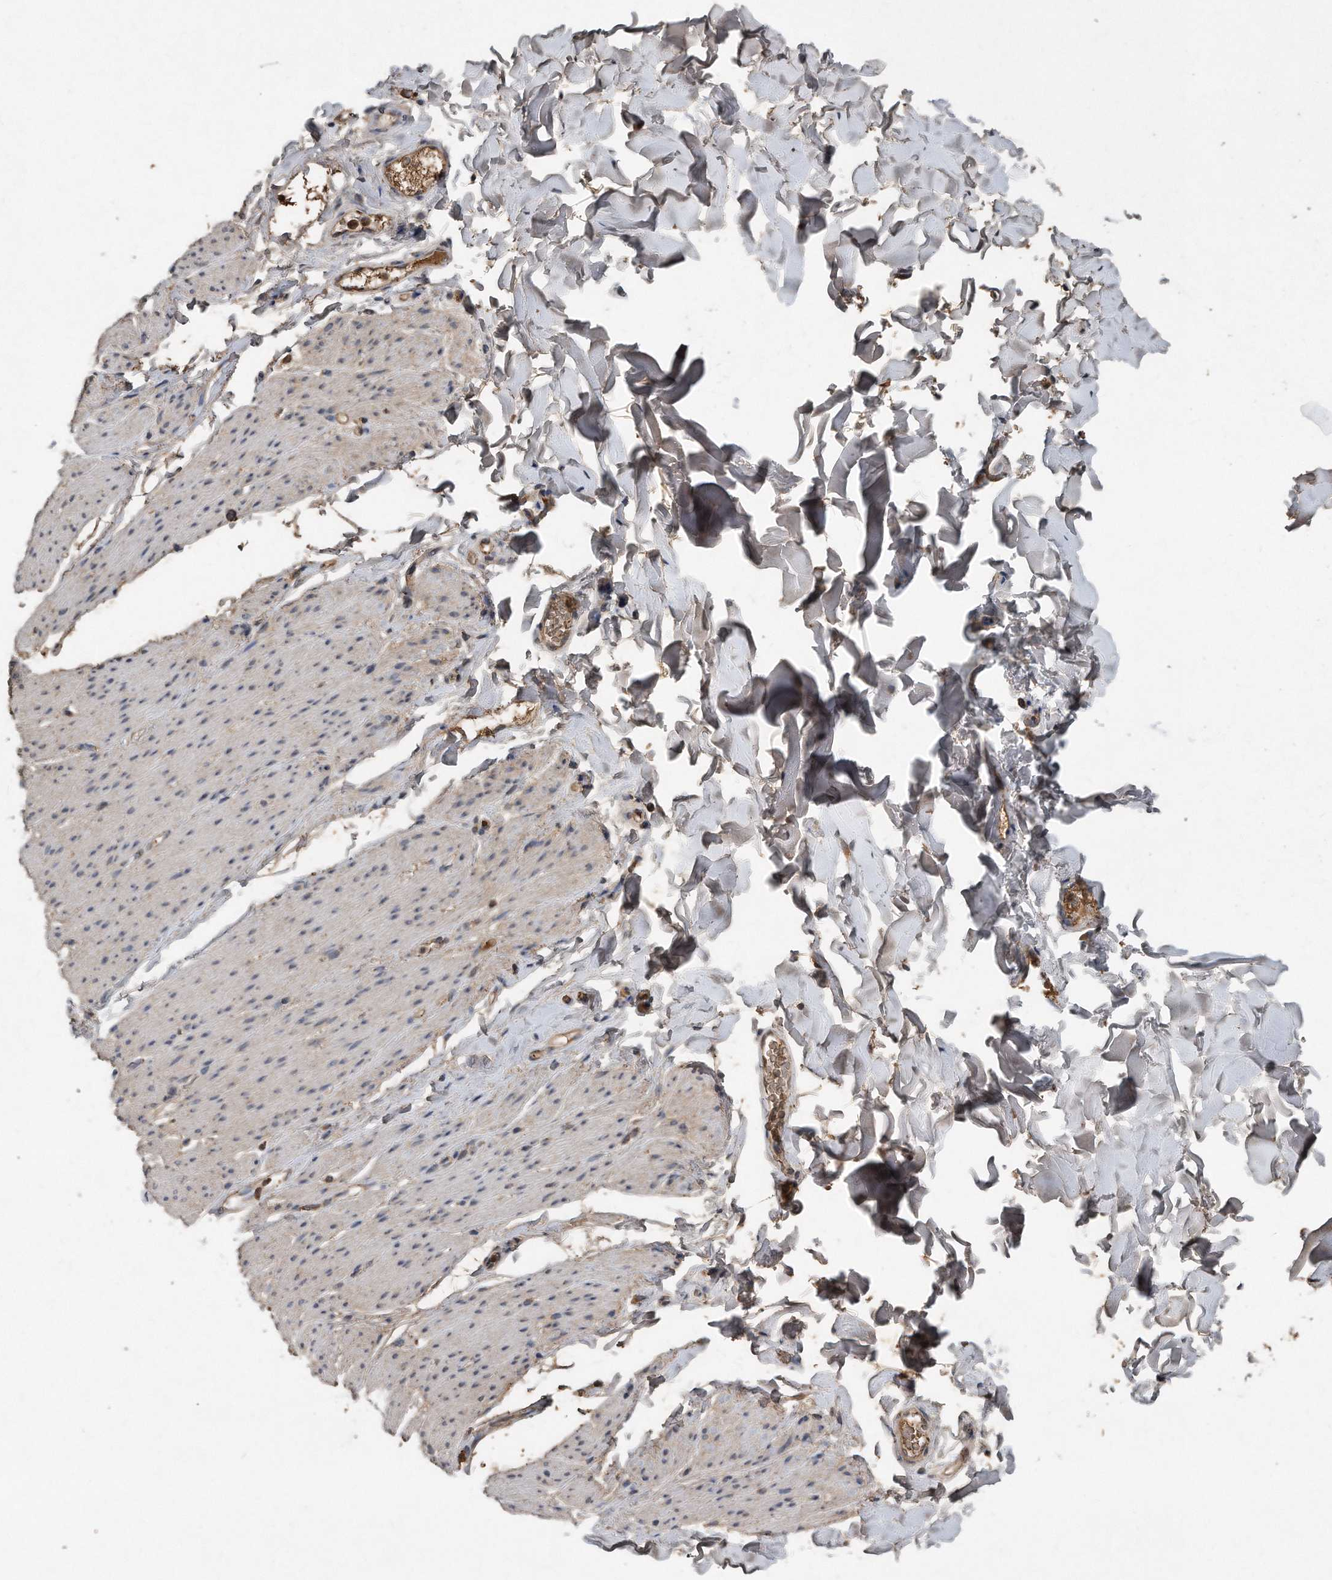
{"staining": {"intensity": "negative", "quantity": "none", "location": "none"}, "tissue": "smooth muscle", "cell_type": "Smooth muscle cells", "image_type": "normal", "snomed": [{"axis": "morphology", "description": "Normal tissue, NOS"}, {"axis": "topography", "description": "Colon"}, {"axis": "topography", "description": "Peripheral nerve tissue"}], "caption": "High magnification brightfield microscopy of unremarkable smooth muscle stained with DAB (3,3'-diaminobenzidine) (brown) and counterstained with hematoxylin (blue): smooth muscle cells show no significant positivity. The staining was performed using DAB (3,3'-diaminobenzidine) to visualize the protein expression in brown, while the nuclei were stained in blue with hematoxylin (Magnification: 20x).", "gene": "SDHA", "patient": {"sex": "female", "age": 61}}